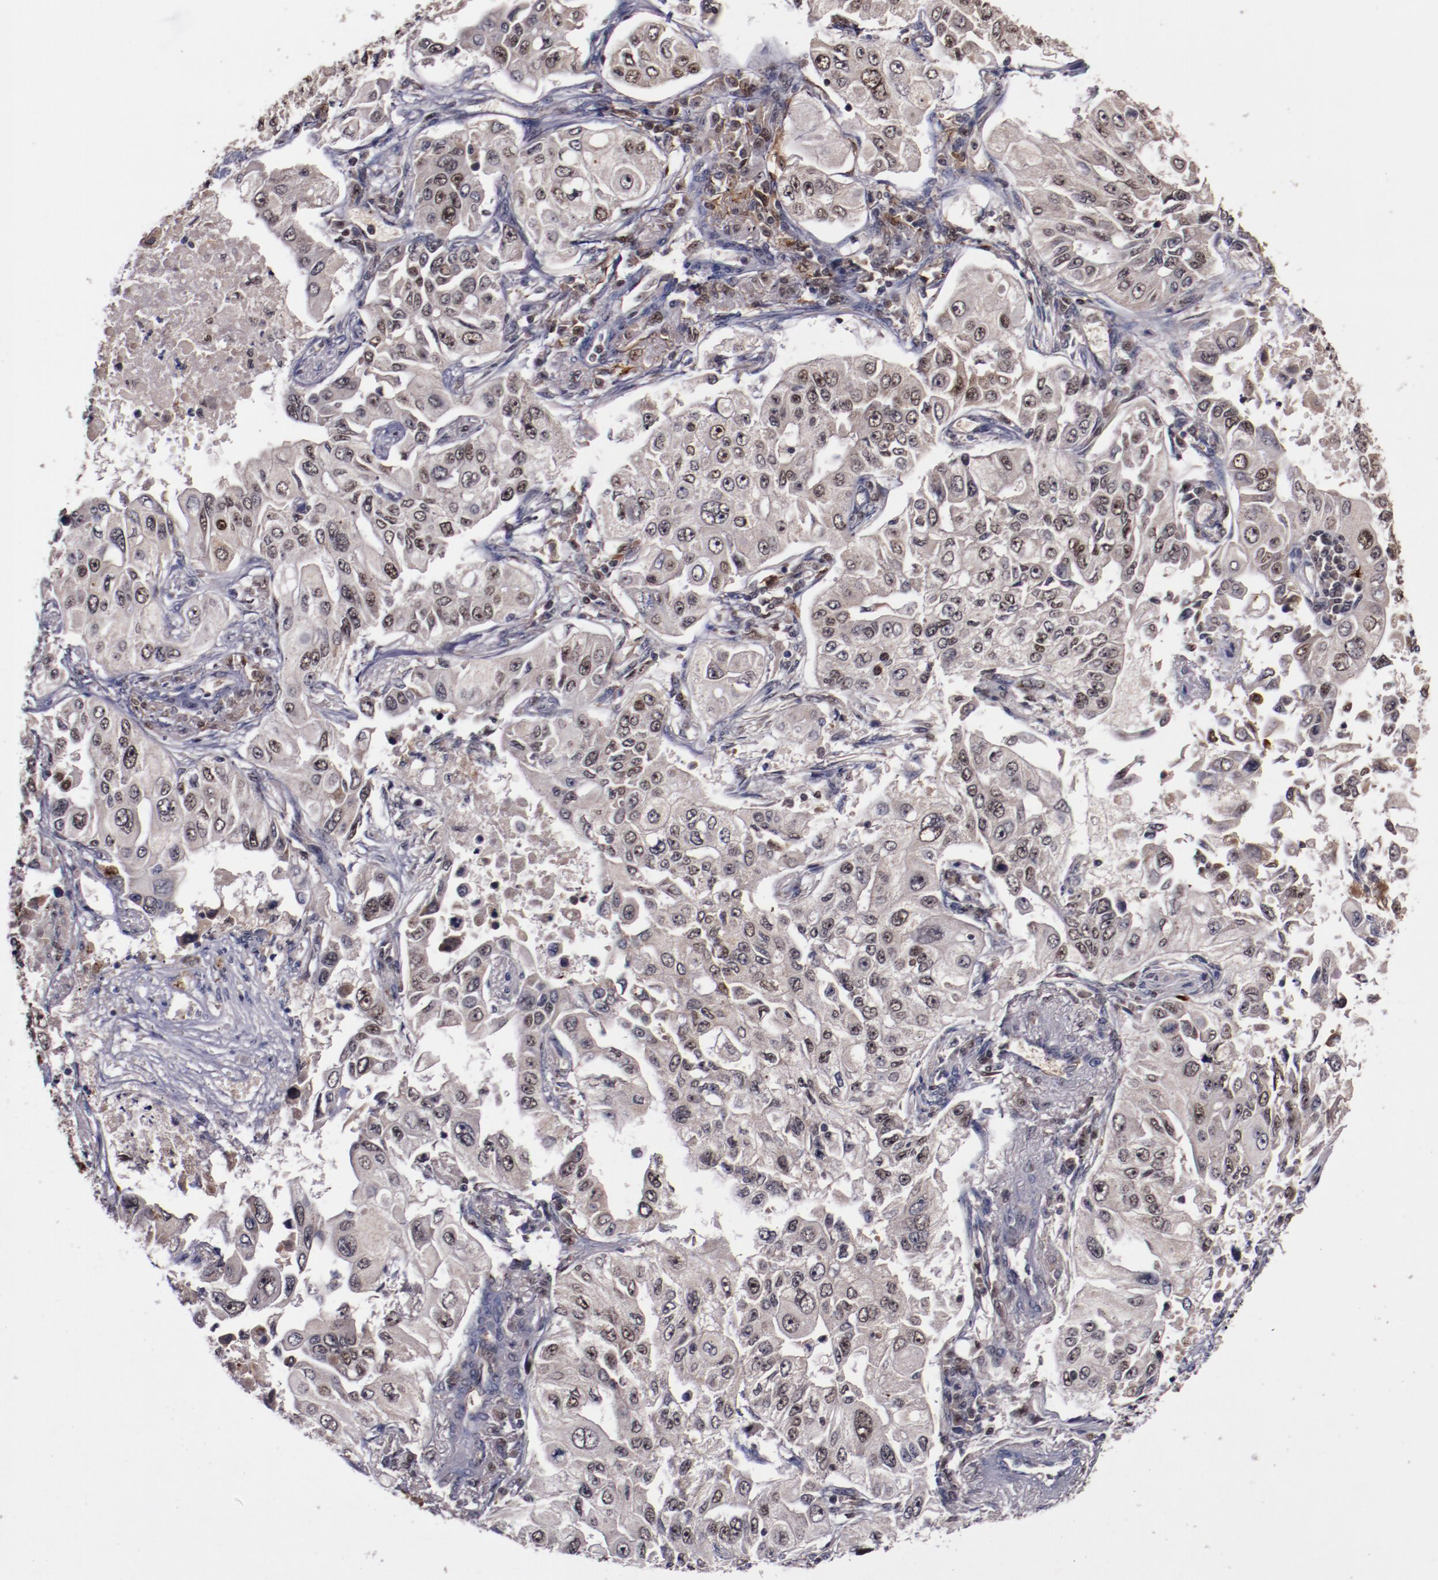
{"staining": {"intensity": "weak", "quantity": "<25%", "location": "nuclear"}, "tissue": "lung cancer", "cell_type": "Tumor cells", "image_type": "cancer", "snomed": [{"axis": "morphology", "description": "Adenocarcinoma, NOS"}, {"axis": "topography", "description": "Lung"}], "caption": "There is no significant positivity in tumor cells of lung cancer (adenocarcinoma).", "gene": "CHEK2", "patient": {"sex": "male", "age": 84}}